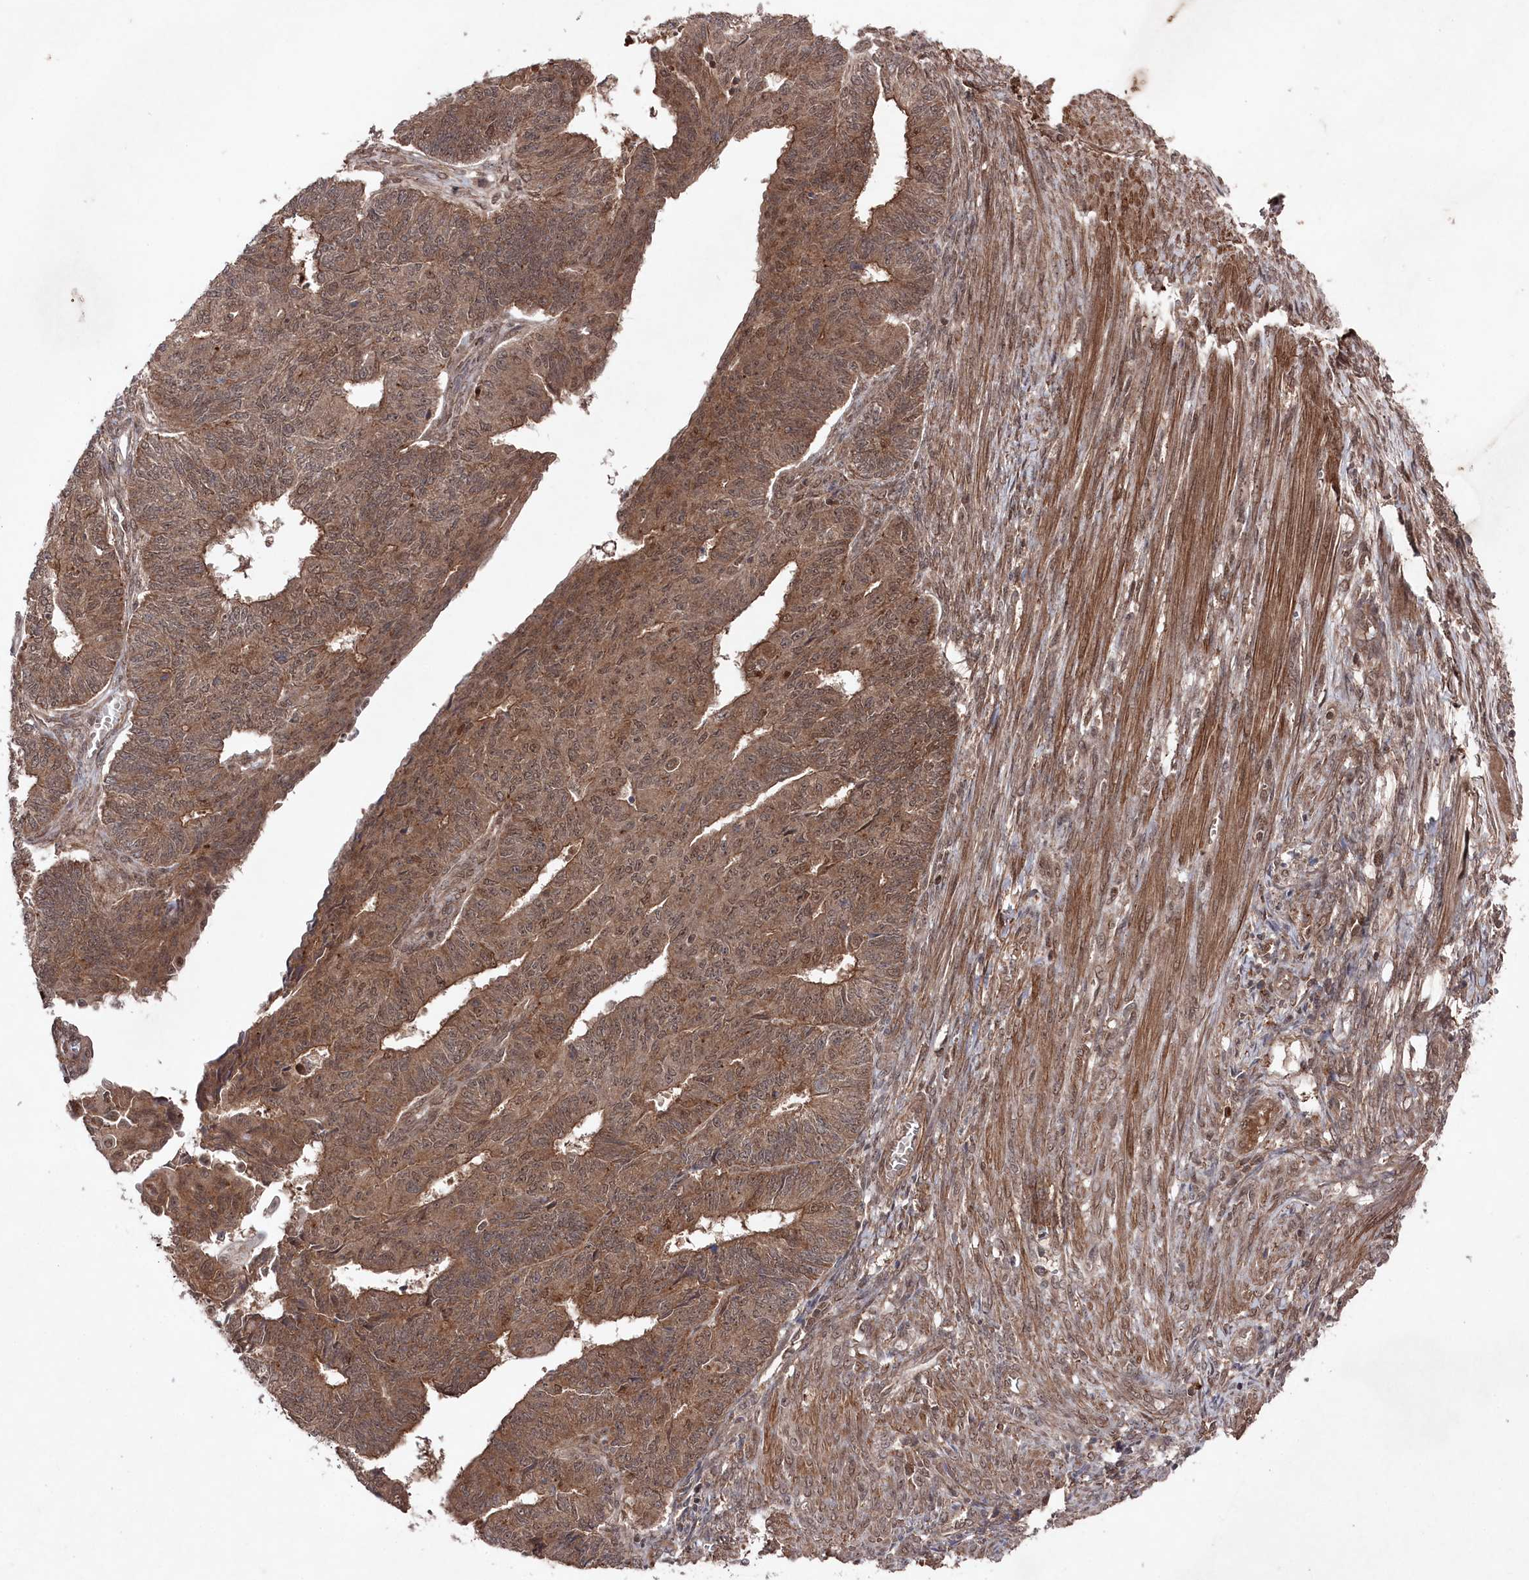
{"staining": {"intensity": "moderate", "quantity": ">75%", "location": "cytoplasmic/membranous,nuclear"}, "tissue": "endometrial cancer", "cell_type": "Tumor cells", "image_type": "cancer", "snomed": [{"axis": "morphology", "description": "Adenocarcinoma, NOS"}, {"axis": "topography", "description": "Endometrium"}], "caption": "The micrograph shows staining of endometrial cancer, revealing moderate cytoplasmic/membranous and nuclear protein expression (brown color) within tumor cells. (Stains: DAB in brown, nuclei in blue, Microscopy: brightfield microscopy at high magnification).", "gene": "BORCS7", "patient": {"sex": "female", "age": 32}}